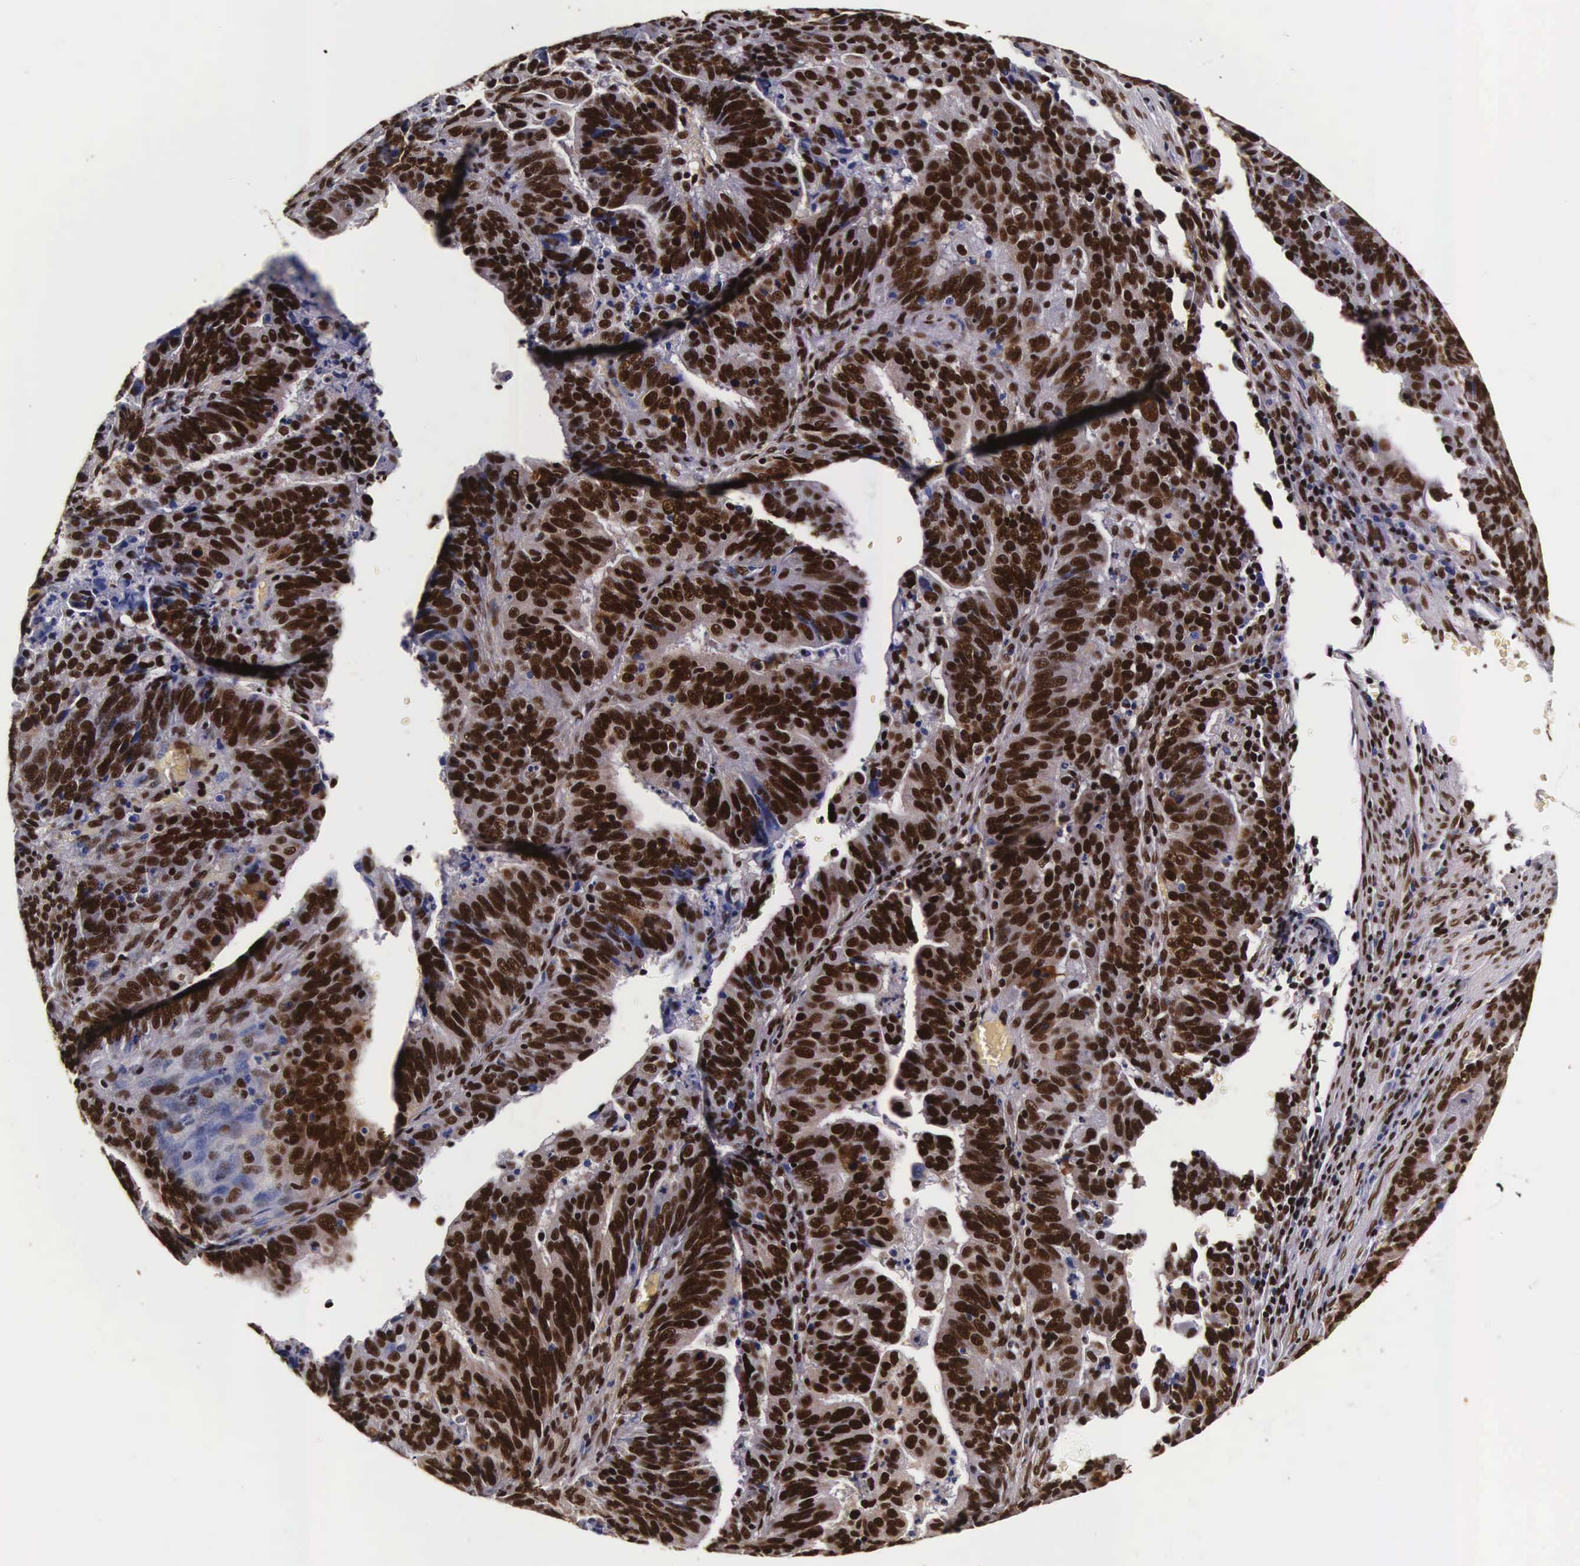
{"staining": {"intensity": "strong", "quantity": ">75%", "location": "cytoplasmic/membranous,nuclear"}, "tissue": "stomach cancer", "cell_type": "Tumor cells", "image_type": "cancer", "snomed": [{"axis": "morphology", "description": "Adenocarcinoma, NOS"}, {"axis": "topography", "description": "Stomach, upper"}], "caption": "Protein staining of stomach cancer tissue demonstrates strong cytoplasmic/membranous and nuclear expression in approximately >75% of tumor cells.", "gene": "PABPN1", "patient": {"sex": "female", "age": 50}}